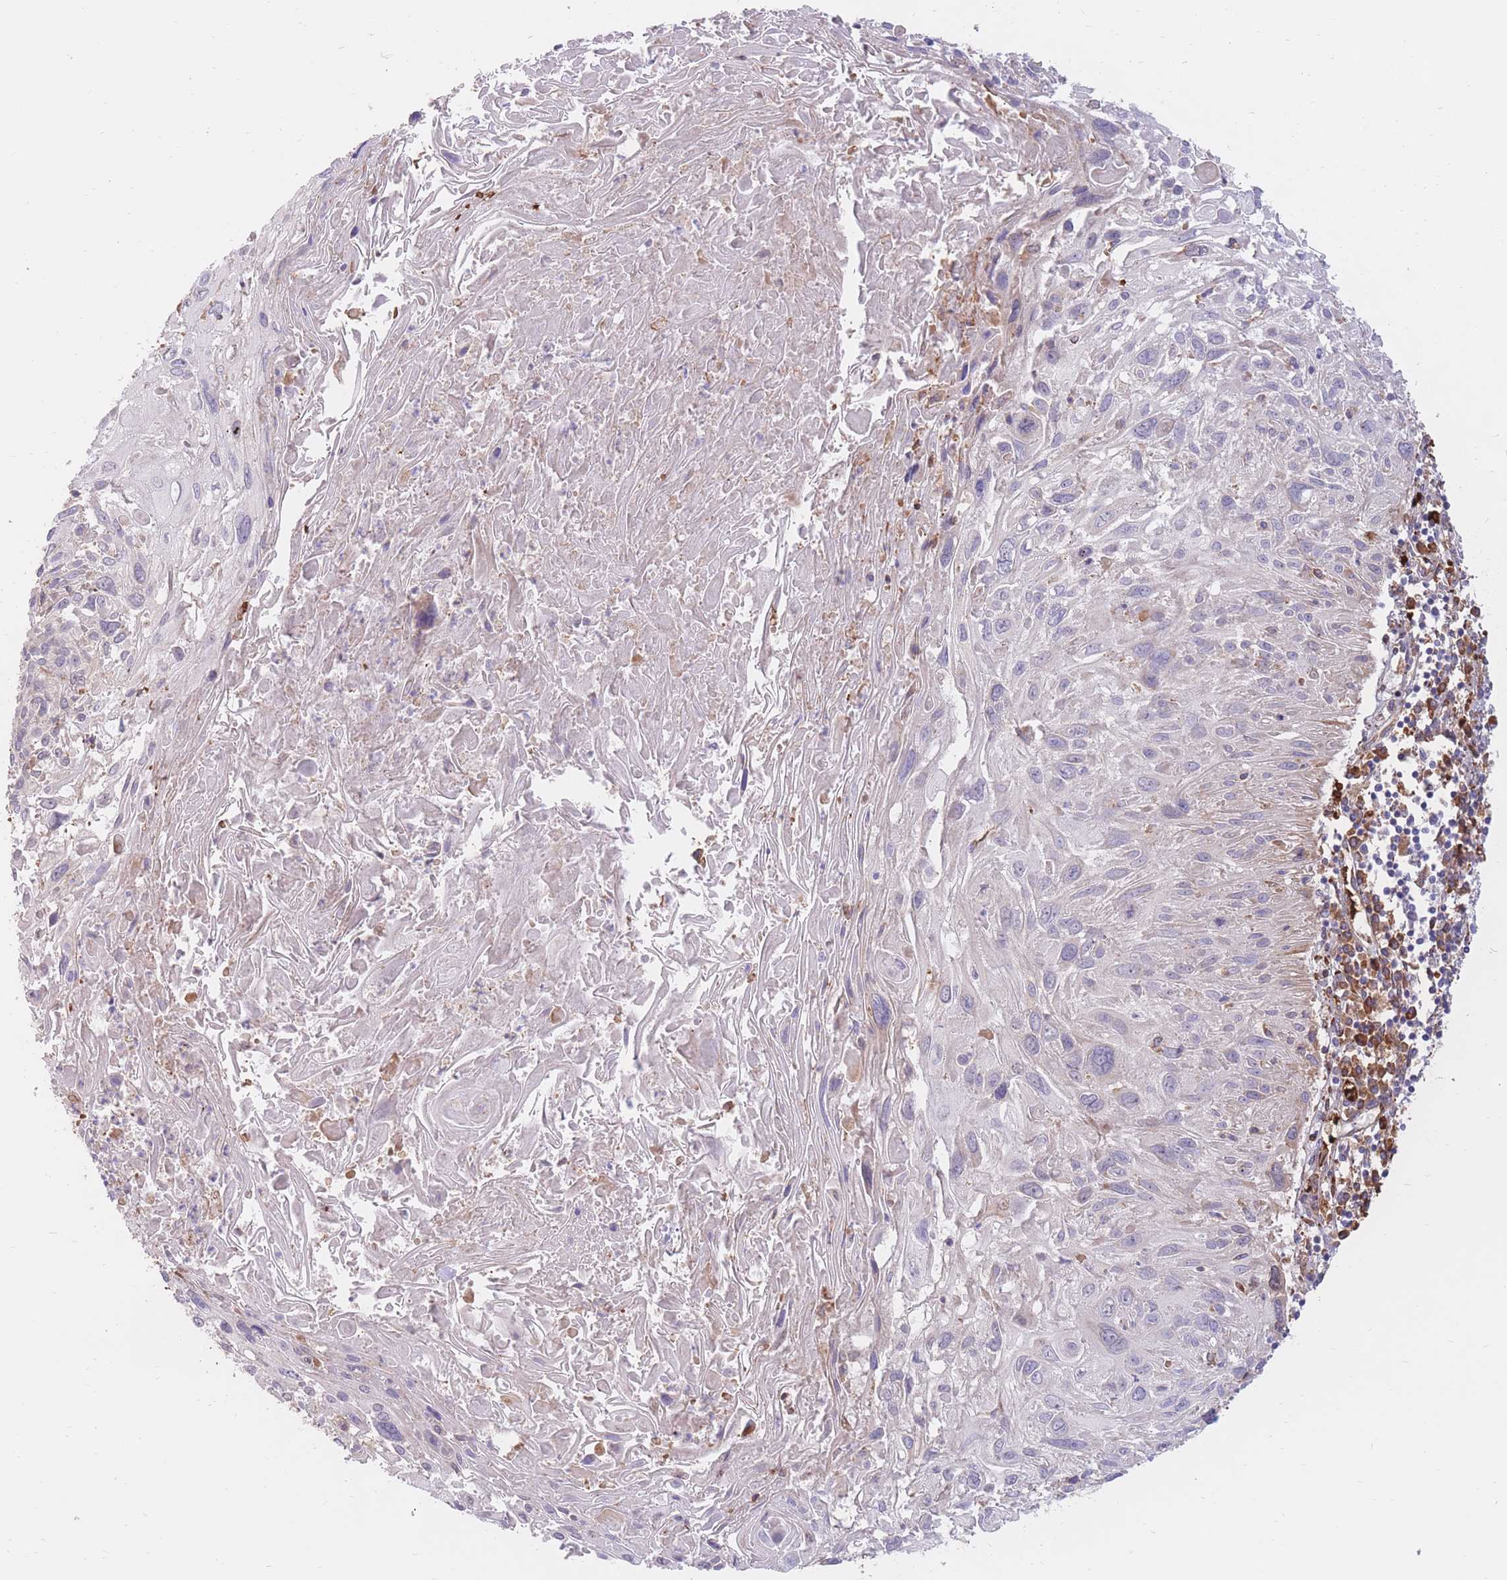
{"staining": {"intensity": "negative", "quantity": "none", "location": "none"}, "tissue": "cervical cancer", "cell_type": "Tumor cells", "image_type": "cancer", "snomed": [{"axis": "morphology", "description": "Squamous cell carcinoma, NOS"}, {"axis": "topography", "description": "Cervix"}], "caption": "Squamous cell carcinoma (cervical) was stained to show a protein in brown. There is no significant expression in tumor cells. (Brightfield microscopy of DAB IHC at high magnification).", "gene": "ATP10D", "patient": {"sex": "female", "age": 51}}